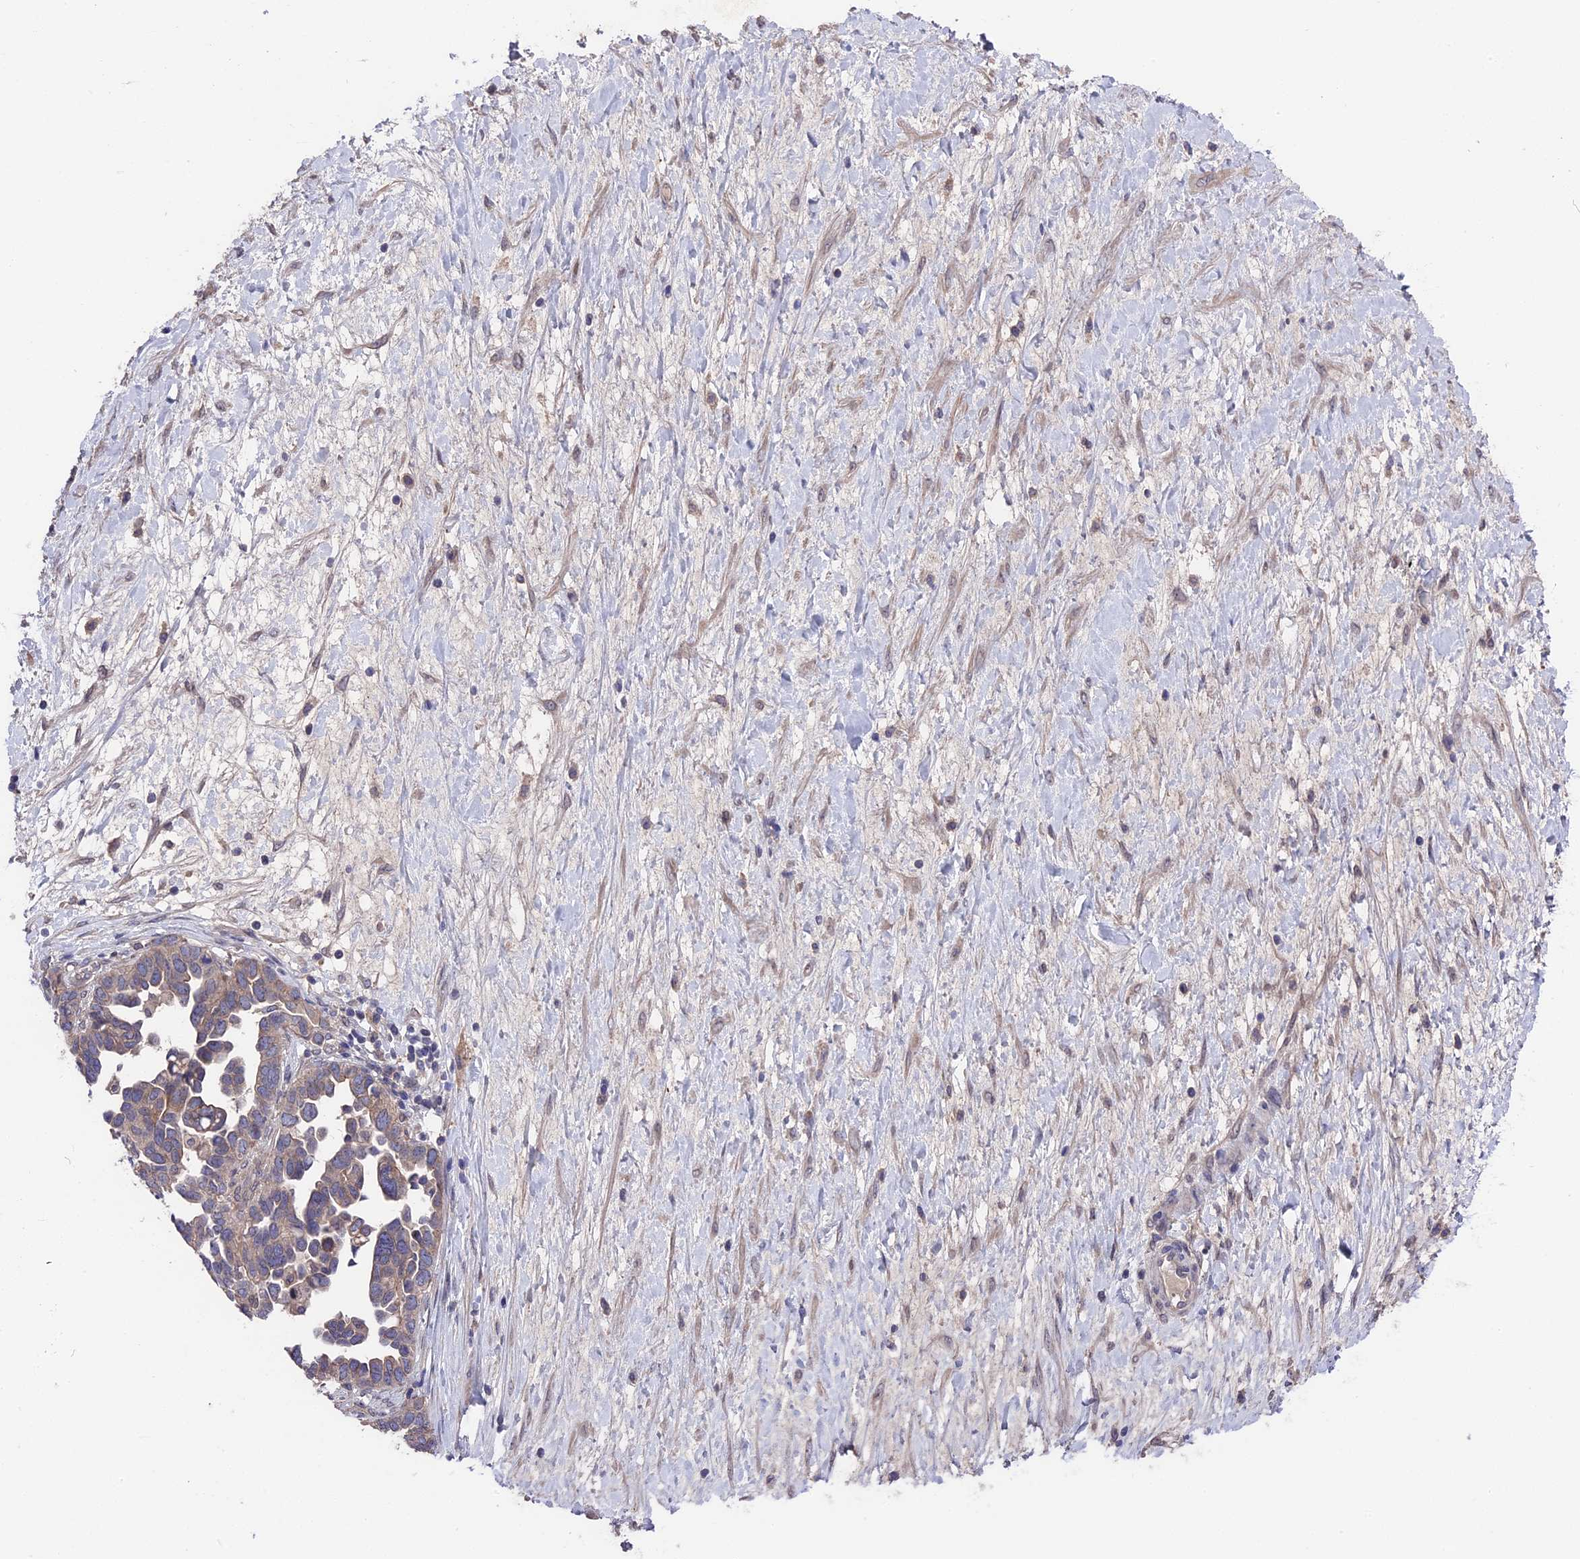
{"staining": {"intensity": "weak", "quantity": "25%-75%", "location": "cytoplasmic/membranous"}, "tissue": "ovarian cancer", "cell_type": "Tumor cells", "image_type": "cancer", "snomed": [{"axis": "morphology", "description": "Cystadenocarcinoma, serous, NOS"}, {"axis": "topography", "description": "Ovary"}], "caption": "Serous cystadenocarcinoma (ovarian) stained with a protein marker reveals weak staining in tumor cells.", "gene": "ZCCHC2", "patient": {"sex": "female", "age": 54}}